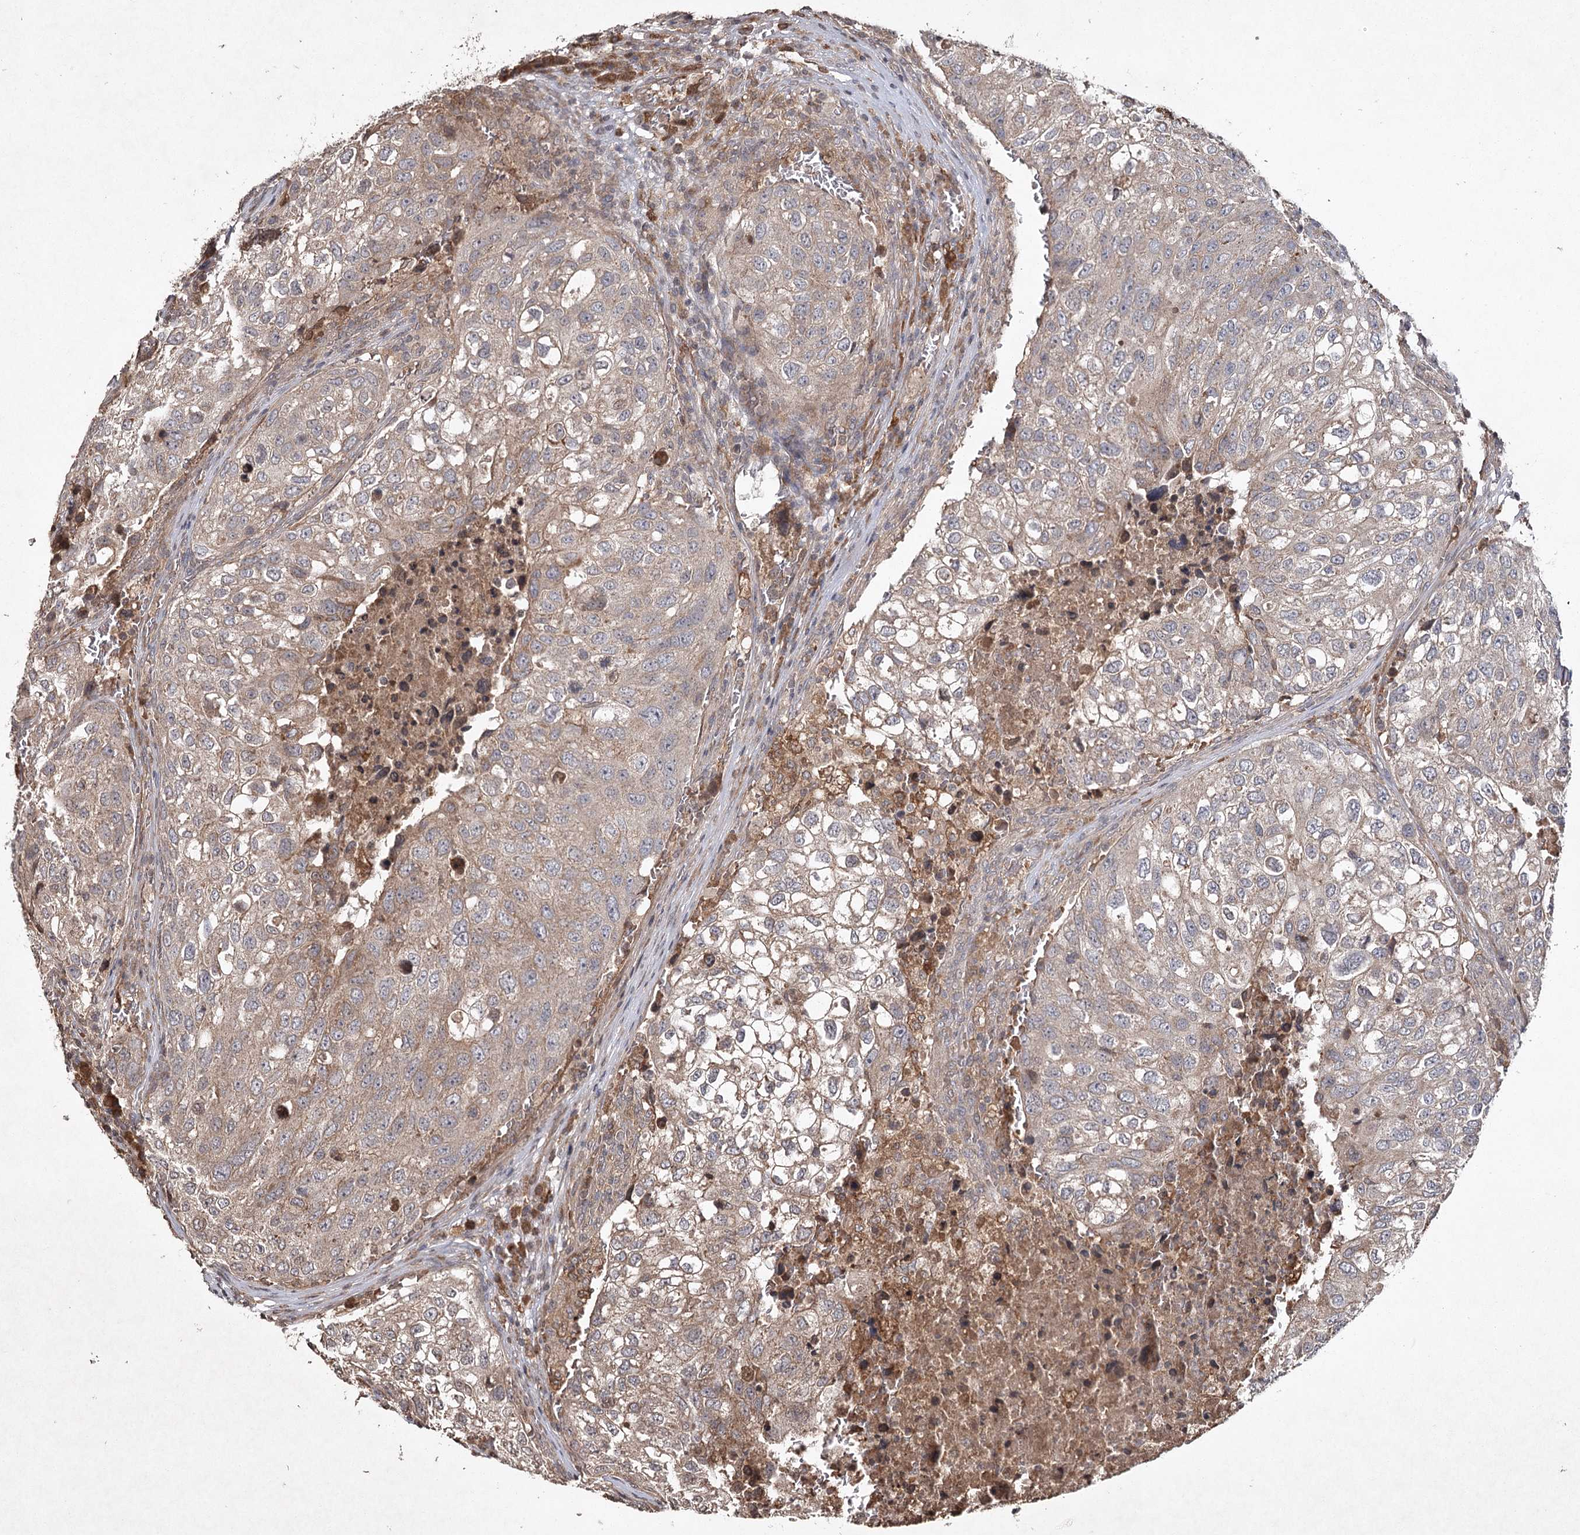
{"staining": {"intensity": "moderate", "quantity": ">75%", "location": "cytoplasmic/membranous"}, "tissue": "urothelial cancer", "cell_type": "Tumor cells", "image_type": "cancer", "snomed": [{"axis": "morphology", "description": "Urothelial carcinoma, High grade"}, {"axis": "topography", "description": "Lymph node"}, {"axis": "topography", "description": "Urinary bladder"}], "caption": "This histopathology image demonstrates high-grade urothelial carcinoma stained with immunohistochemistry to label a protein in brown. The cytoplasmic/membranous of tumor cells show moderate positivity for the protein. Nuclei are counter-stained blue.", "gene": "CYP2B6", "patient": {"sex": "male", "age": 51}}